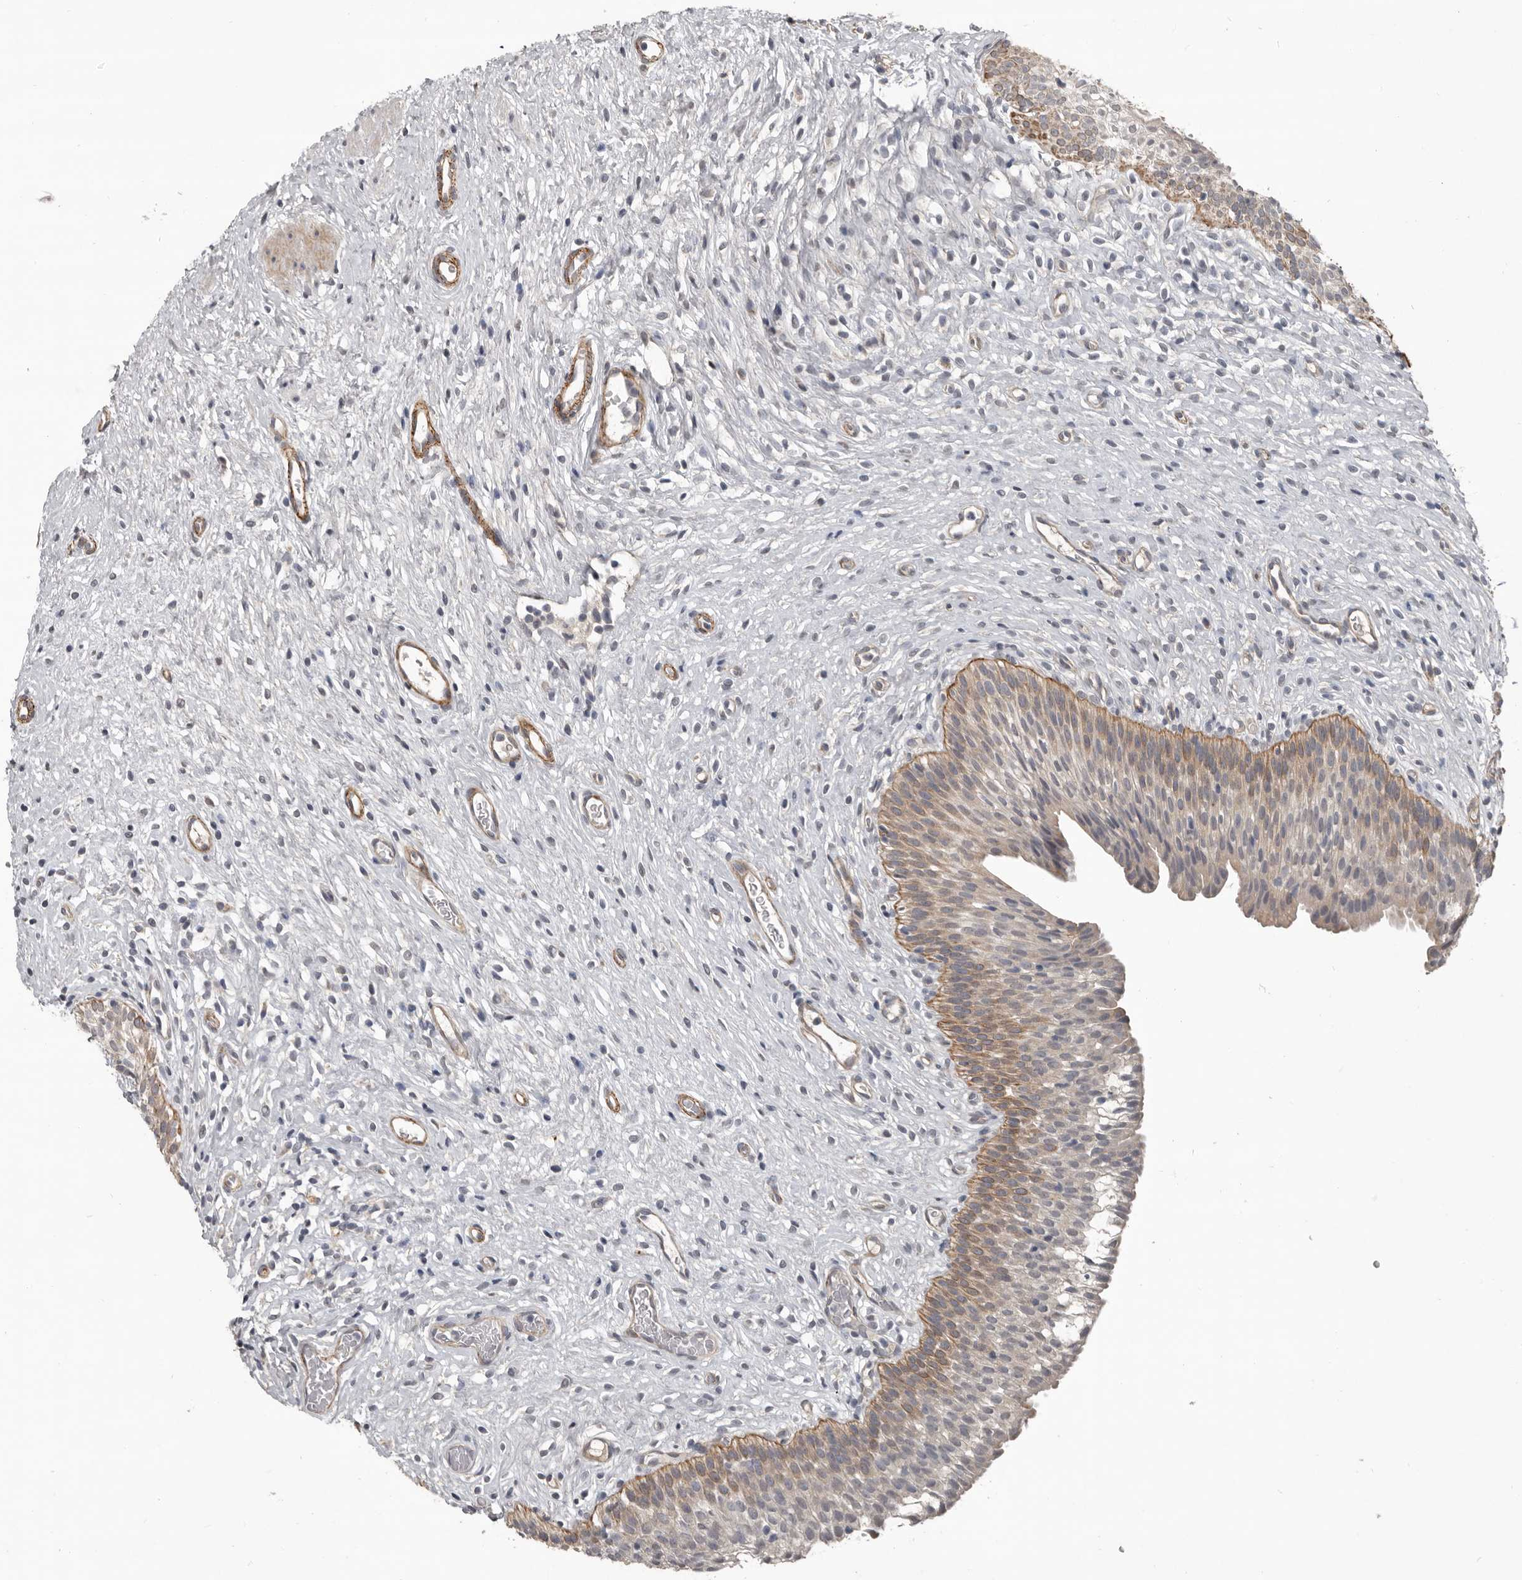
{"staining": {"intensity": "moderate", "quantity": "<25%", "location": "cytoplasmic/membranous"}, "tissue": "urinary bladder", "cell_type": "Urothelial cells", "image_type": "normal", "snomed": [{"axis": "morphology", "description": "Normal tissue, NOS"}, {"axis": "topography", "description": "Urinary bladder"}], "caption": "Urothelial cells exhibit low levels of moderate cytoplasmic/membranous staining in about <25% of cells in unremarkable human urinary bladder.", "gene": "C1orf216", "patient": {"sex": "male", "age": 1}}